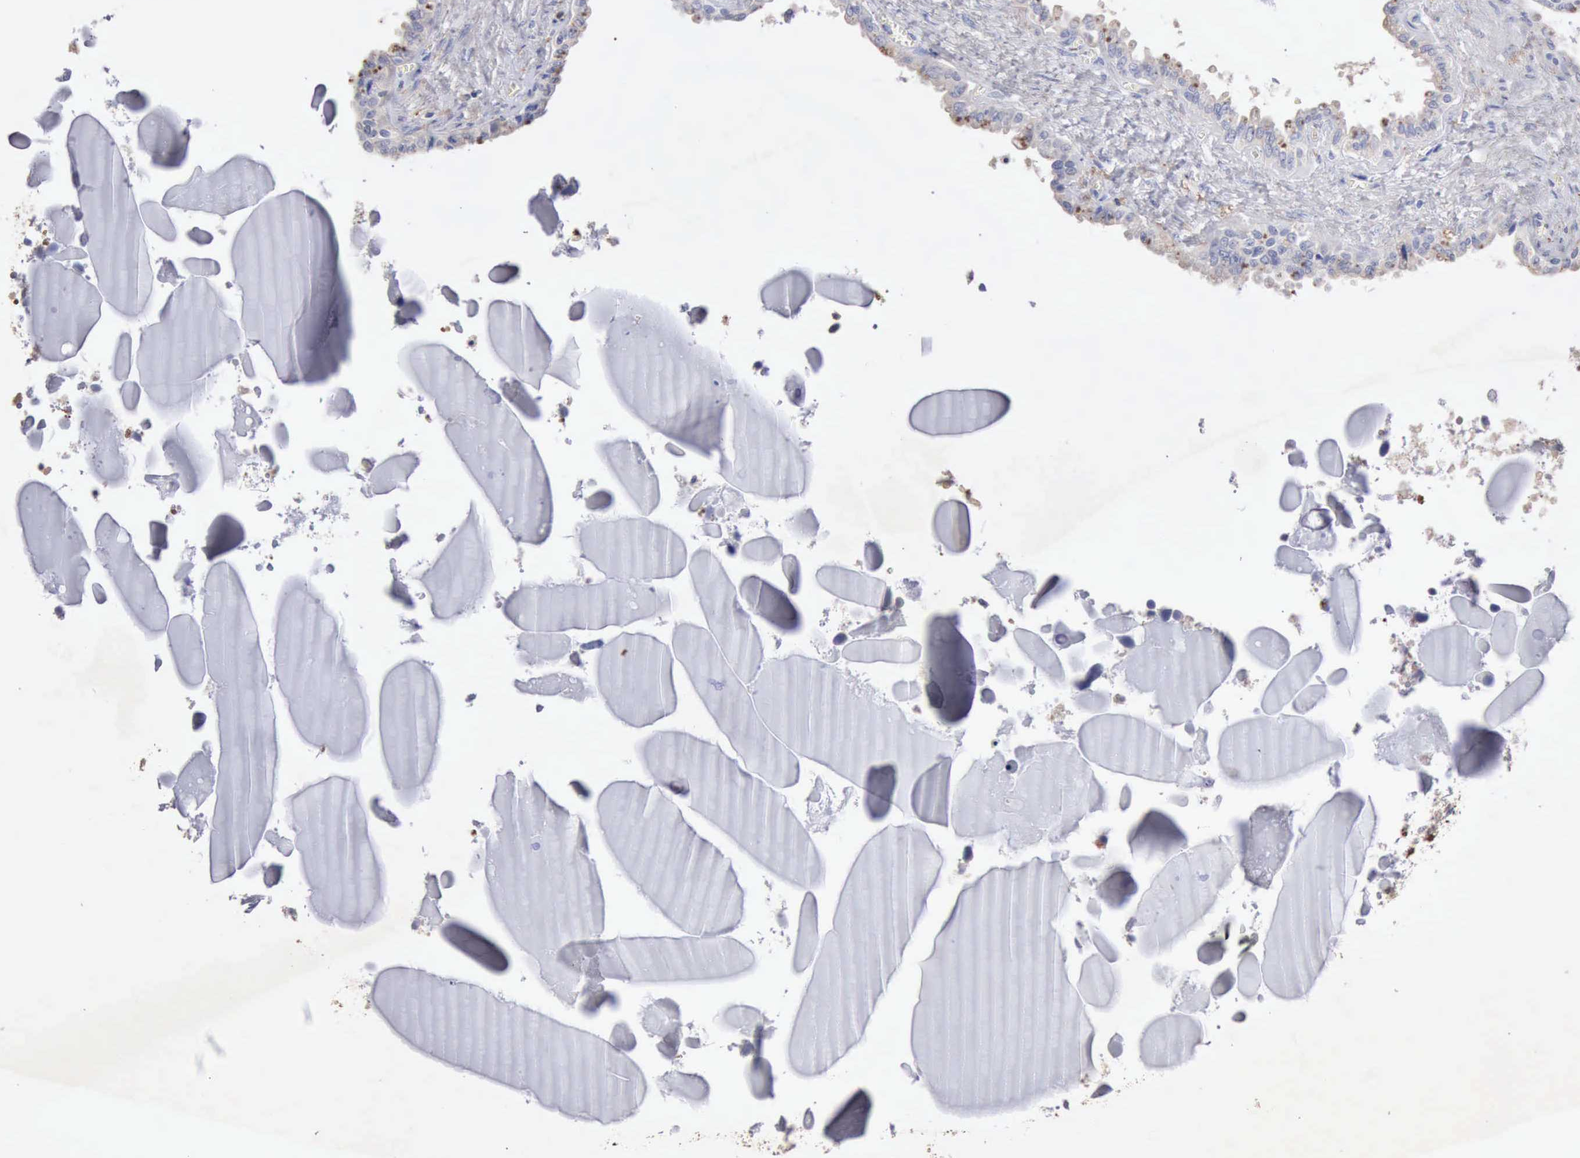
{"staining": {"intensity": "negative", "quantity": "none", "location": "none"}, "tissue": "seminal vesicle", "cell_type": "Glandular cells", "image_type": "normal", "snomed": [{"axis": "morphology", "description": "Normal tissue, NOS"}, {"axis": "morphology", "description": "Inflammation, NOS"}, {"axis": "topography", "description": "Urinary bladder"}, {"axis": "topography", "description": "Prostate"}, {"axis": "topography", "description": "Seminal veicle"}], "caption": "This is an immunohistochemistry (IHC) image of unremarkable seminal vesicle. There is no staining in glandular cells.", "gene": "KRT6B", "patient": {"sex": "male", "age": 82}}